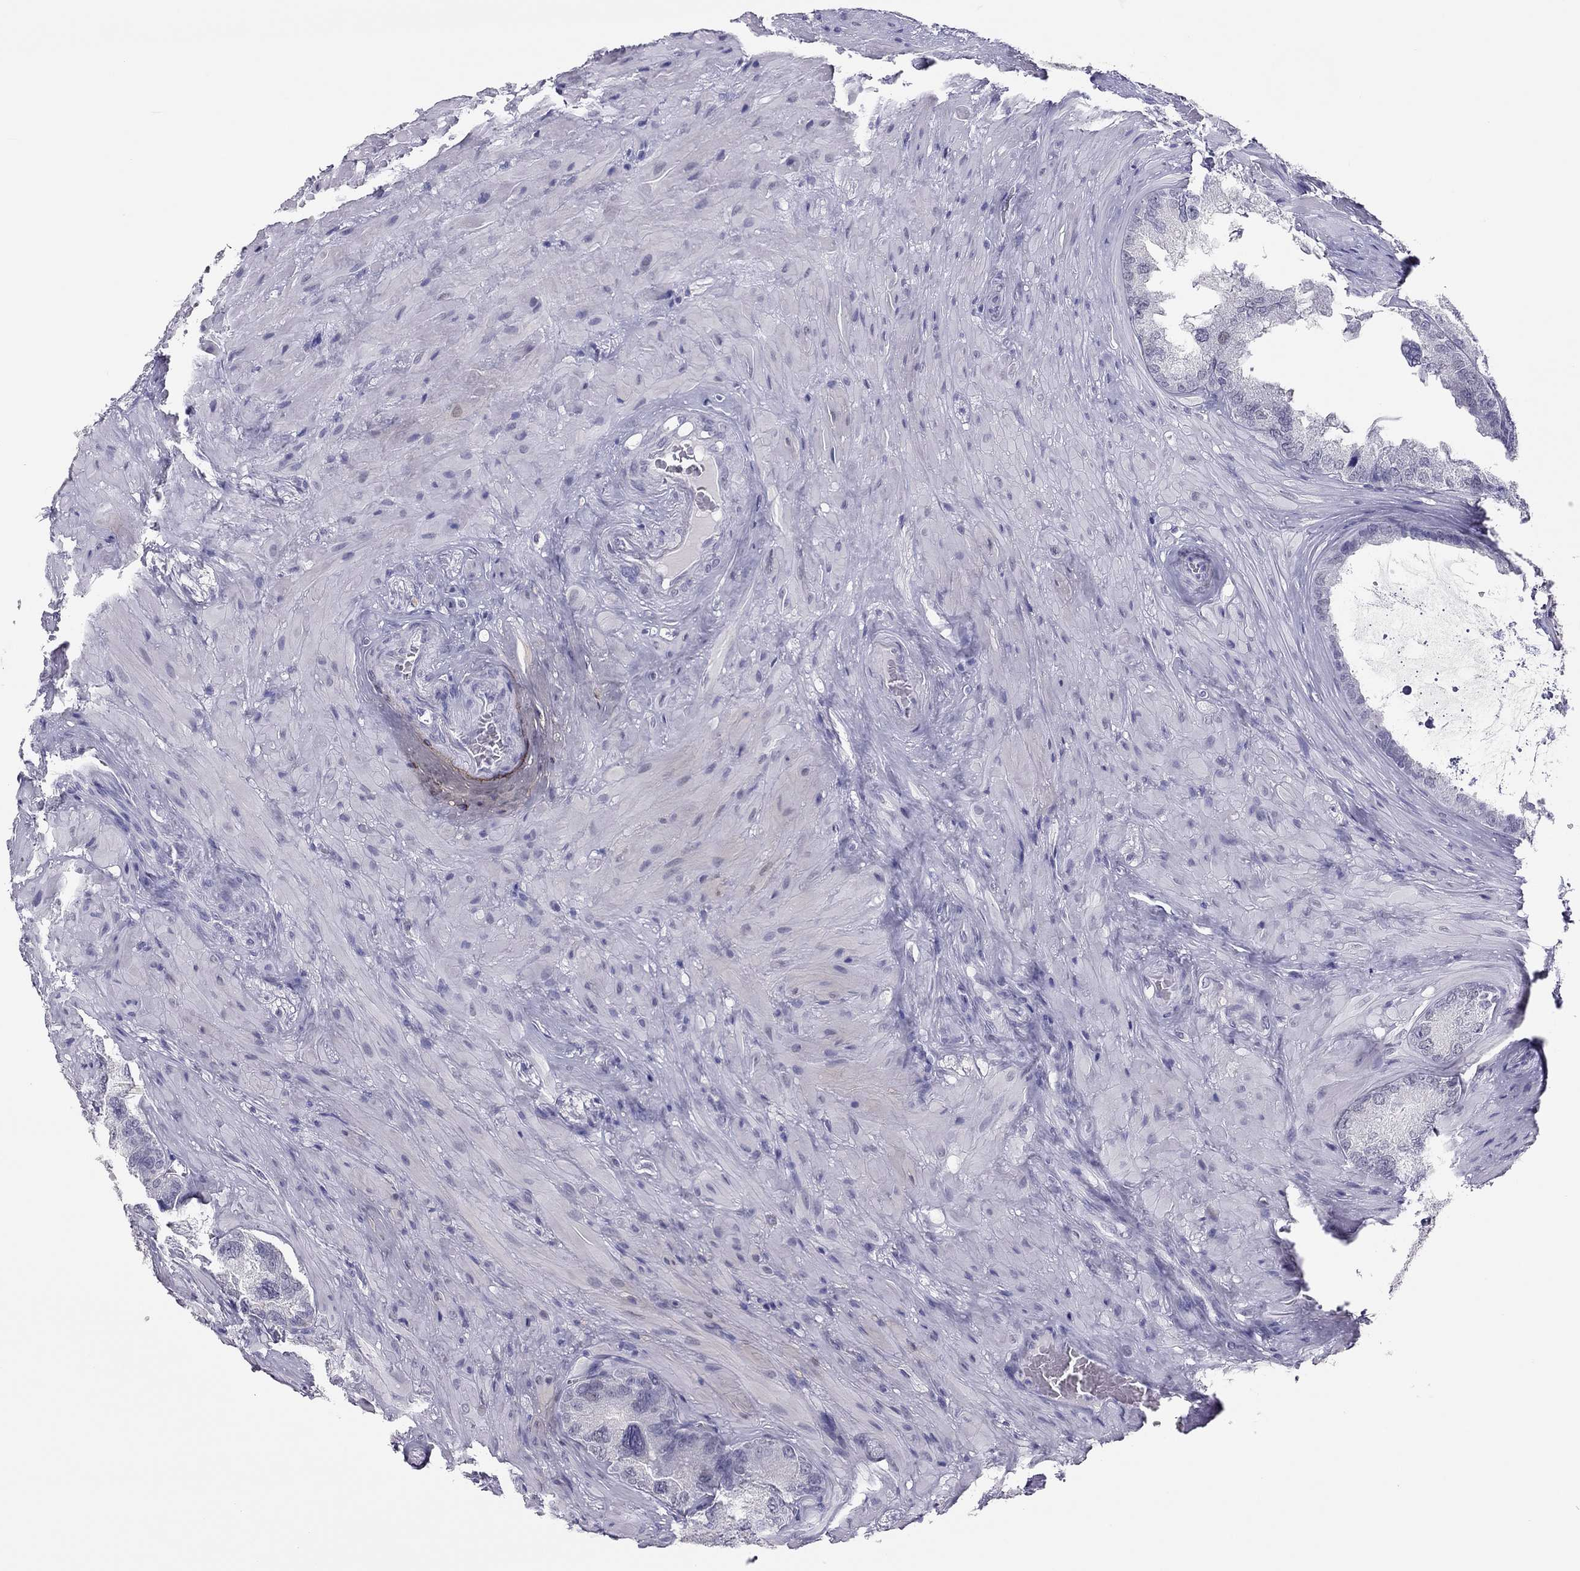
{"staining": {"intensity": "negative", "quantity": "none", "location": "none"}, "tissue": "seminal vesicle", "cell_type": "Glandular cells", "image_type": "normal", "snomed": [{"axis": "morphology", "description": "Normal tissue, NOS"}, {"axis": "topography", "description": "Seminal veicle"}], "caption": "High magnification brightfield microscopy of unremarkable seminal vesicle stained with DAB (brown) and counterstained with hematoxylin (blue): glandular cells show no significant positivity. (Brightfield microscopy of DAB (3,3'-diaminobenzidine) immunohistochemistry (IHC) at high magnification).", "gene": "PHOX2A", "patient": {"sex": "male", "age": 72}}